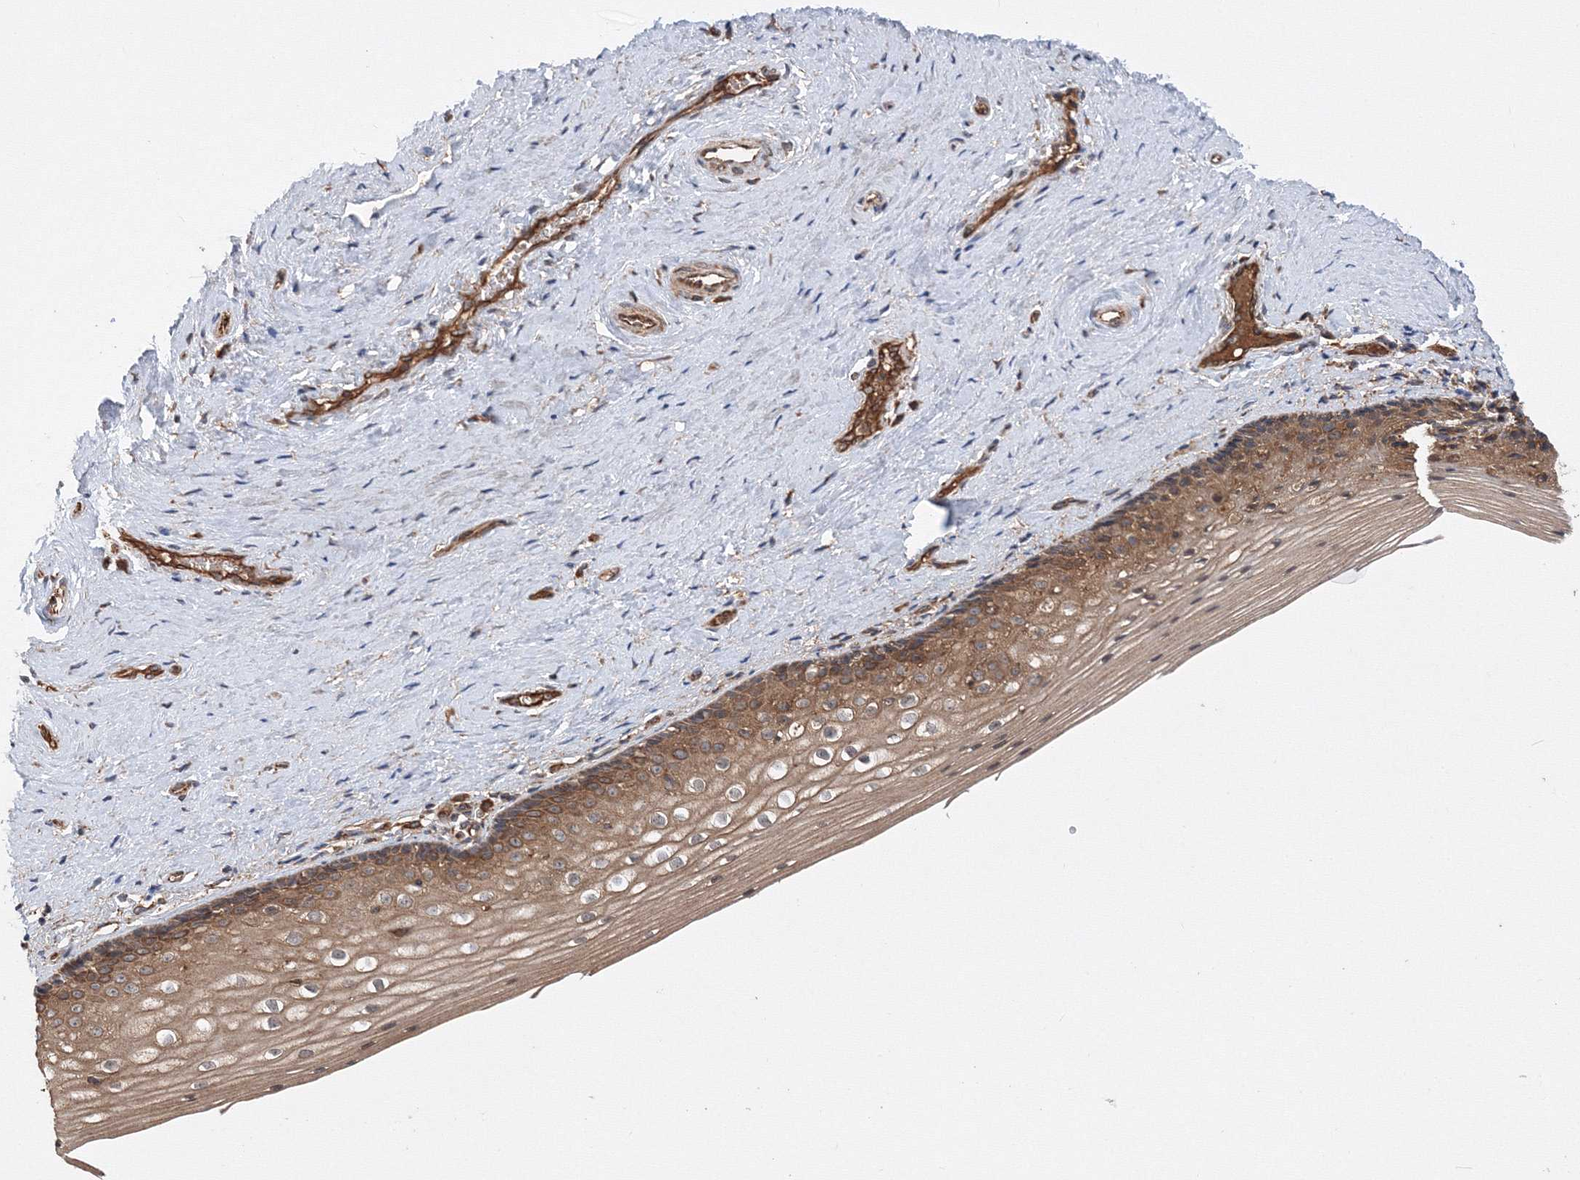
{"staining": {"intensity": "moderate", "quantity": ">75%", "location": "cytoplasmic/membranous"}, "tissue": "vagina", "cell_type": "Squamous epithelial cells", "image_type": "normal", "snomed": [{"axis": "morphology", "description": "Normal tissue, NOS"}, {"axis": "topography", "description": "Vagina"}], "caption": "Normal vagina displays moderate cytoplasmic/membranous staining in approximately >75% of squamous epithelial cells.", "gene": "ATG3", "patient": {"sex": "female", "age": 46}}